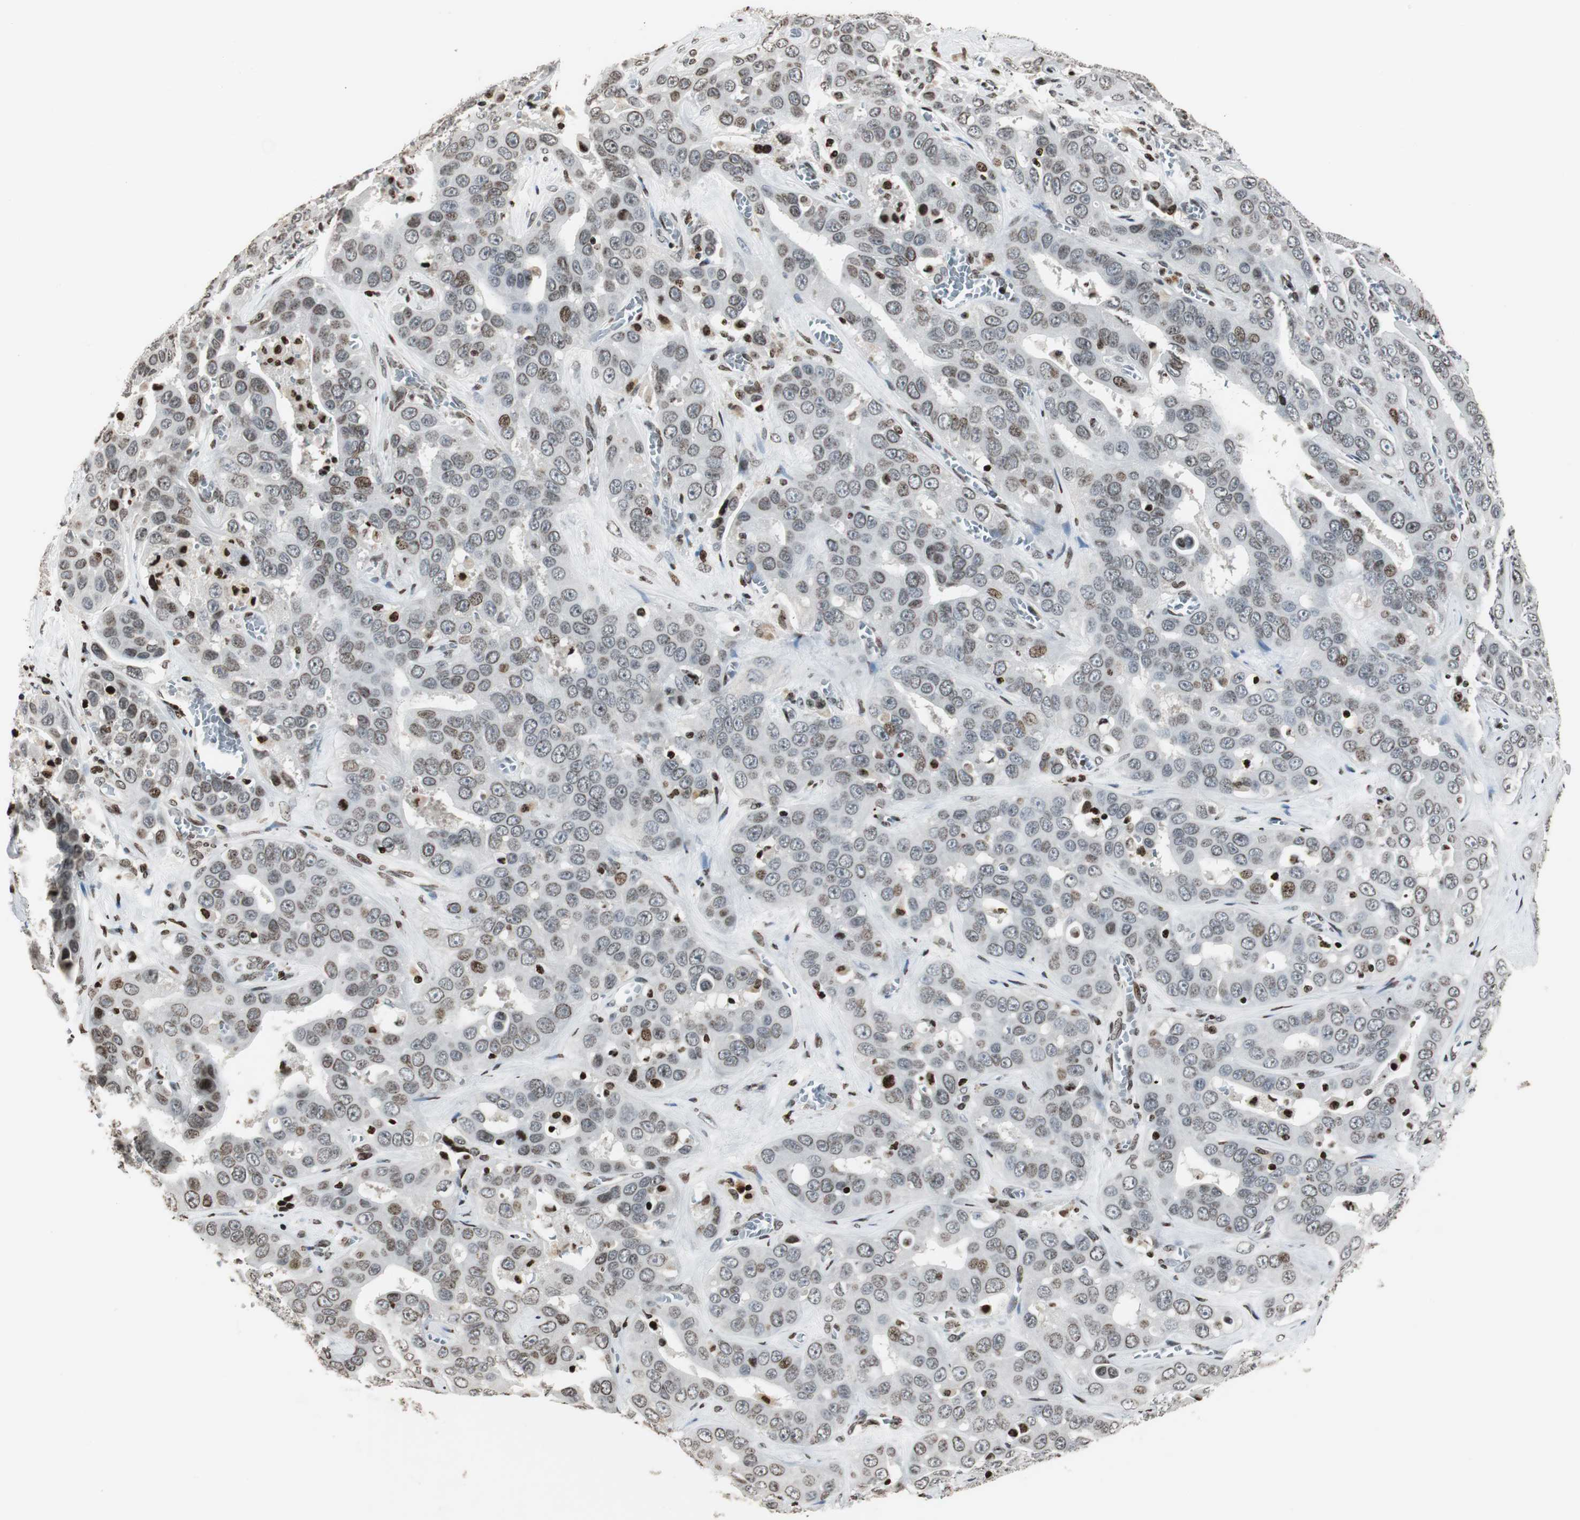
{"staining": {"intensity": "moderate", "quantity": "25%-75%", "location": "nuclear"}, "tissue": "liver cancer", "cell_type": "Tumor cells", "image_type": "cancer", "snomed": [{"axis": "morphology", "description": "Cholangiocarcinoma"}, {"axis": "topography", "description": "Liver"}], "caption": "DAB immunohistochemical staining of liver cancer (cholangiocarcinoma) displays moderate nuclear protein staining in about 25%-75% of tumor cells.", "gene": "PAXIP1", "patient": {"sex": "female", "age": 52}}